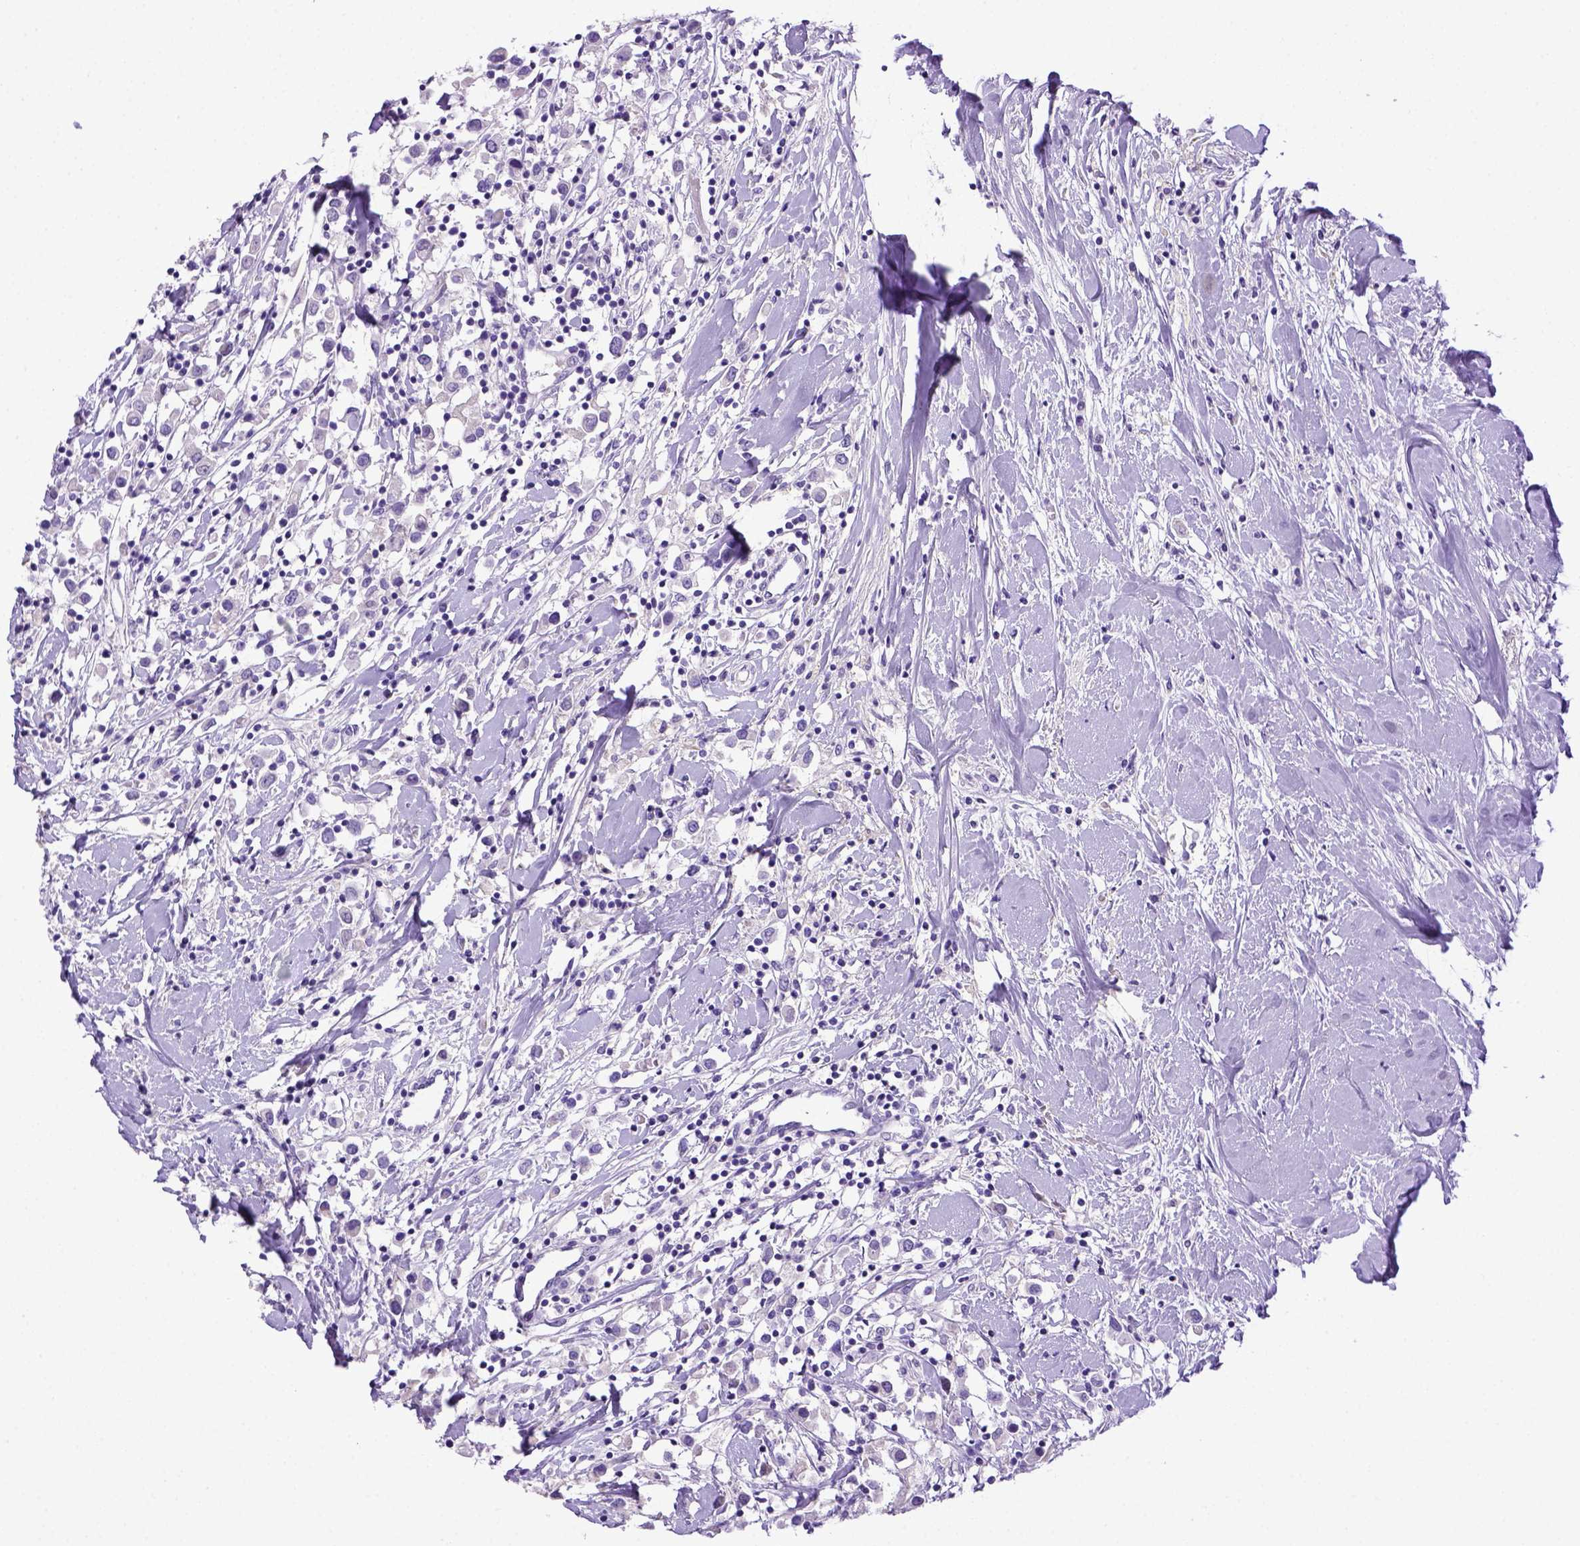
{"staining": {"intensity": "negative", "quantity": "none", "location": "none"}, "tissue": "breast cancer", "cell_type": "Tumor cells", "image_type": "cancer", "snomed": [{"axis": "morphology", "description": "Duct carcinoma"}, {"axis": "topography", "description": "Breast"}], "caption": "Immunohistochemistry (IHC) image of neoplastic tissue: breast infiltrating ductal carcinoma stained with DAB exhibits no significant protein positivity in tumor cells. Nuclei are stained in blue.", "gene": "ITIH4", "patient": {"sex": "female", "age": 61}}